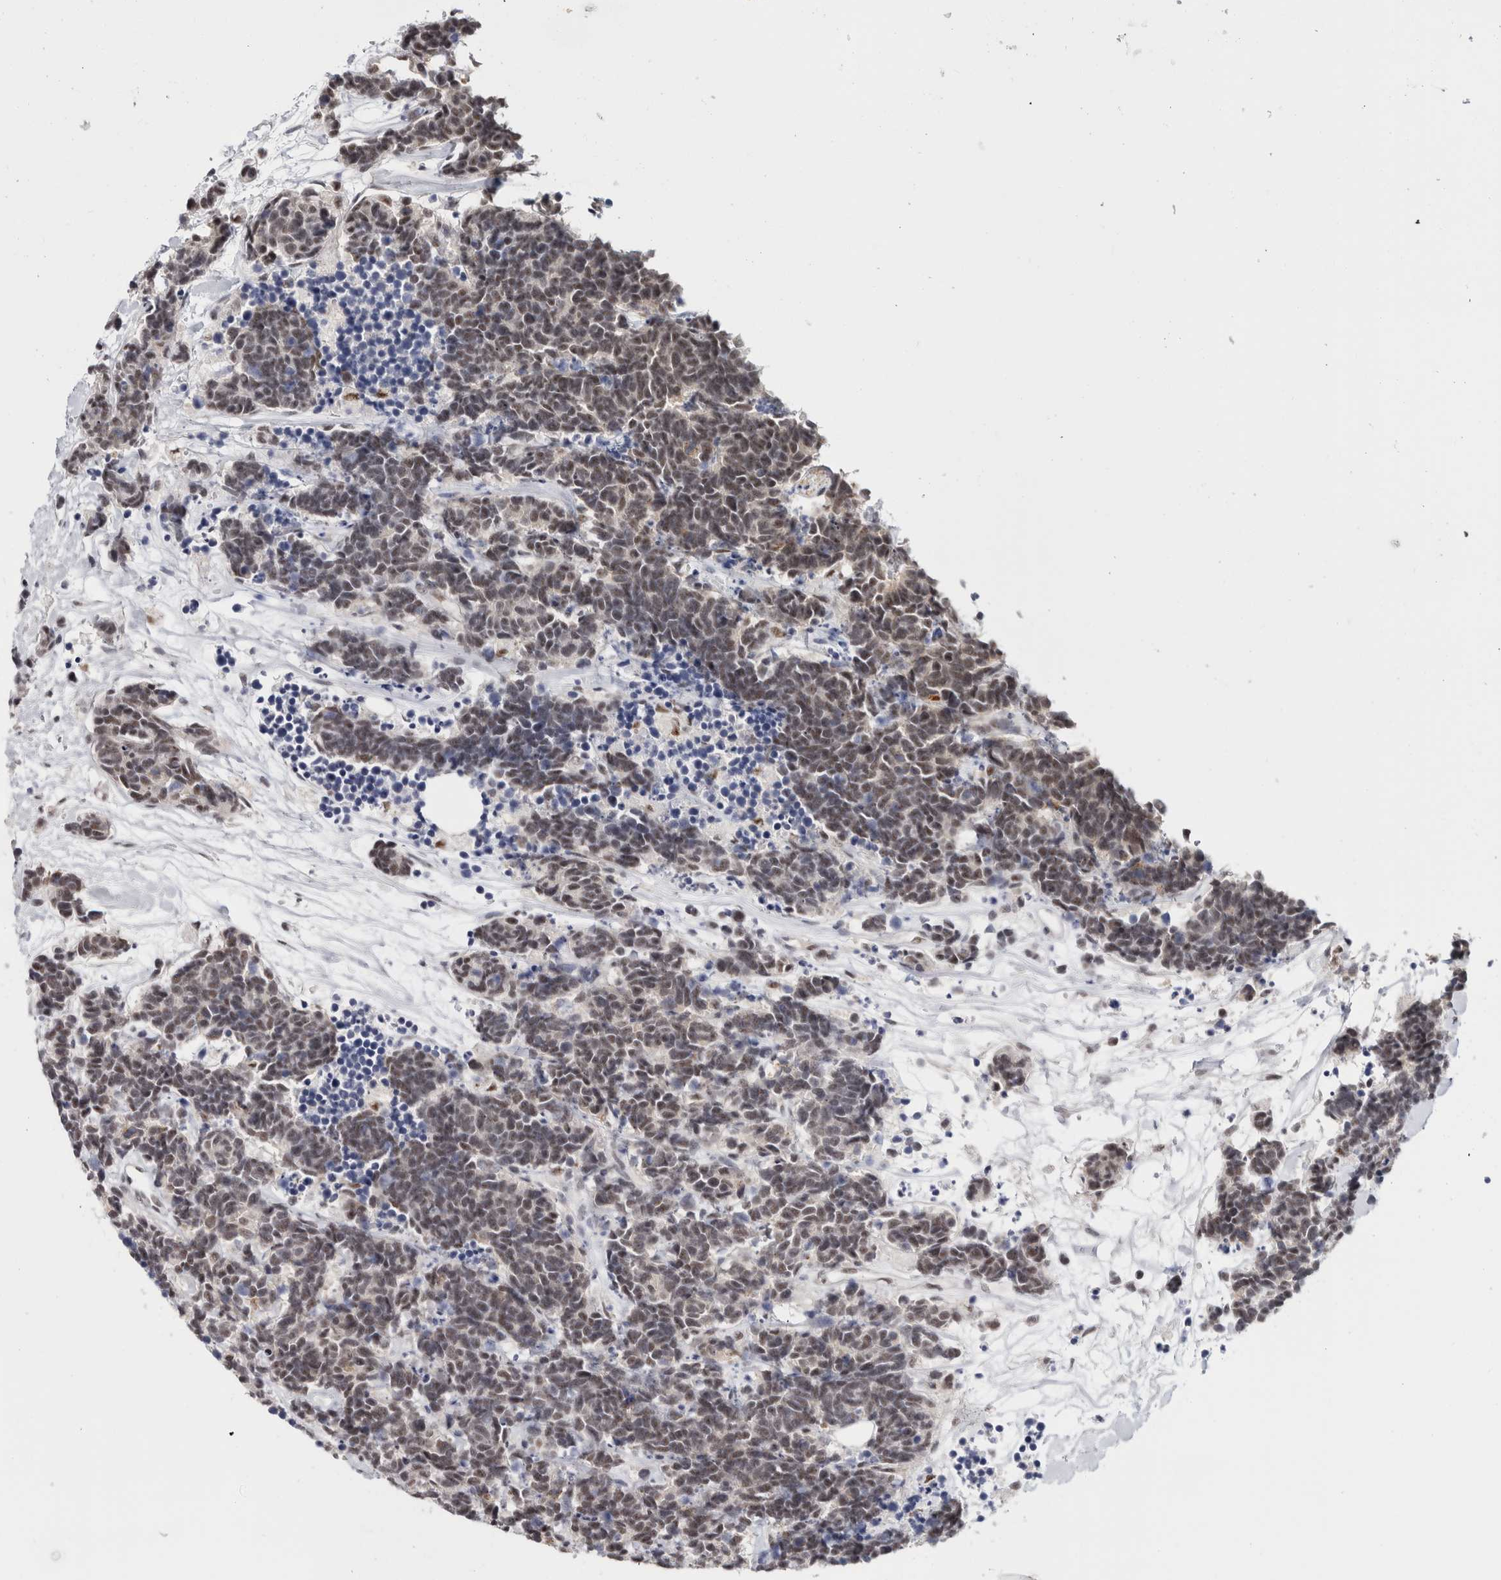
{"staining": {"intensity": "weak", "quantity": ">75%", "location": "nuclear"}, "tissue": "carcinoid", "cell_type": "Tumor cells", "image_type": "cancer", "snomed": [{"axis": "morphology", "description": "Carcinoma, NOS"}, {"axis": "morphology", "description": "Carcinoid, malignant, NOS"}, {"axis": "topography", "description": "Urinary bladder"}], "caption": "Weak nuclear protein staining is identified in about >75% of tumor cells in carcinoid (malignant). (DAB (3,3'-diaminobenzidine) = brown stain, brightfield microscopy at high magnification).", "gene": "MKNK1", "patient": {"sex": "male", "age": 57}}